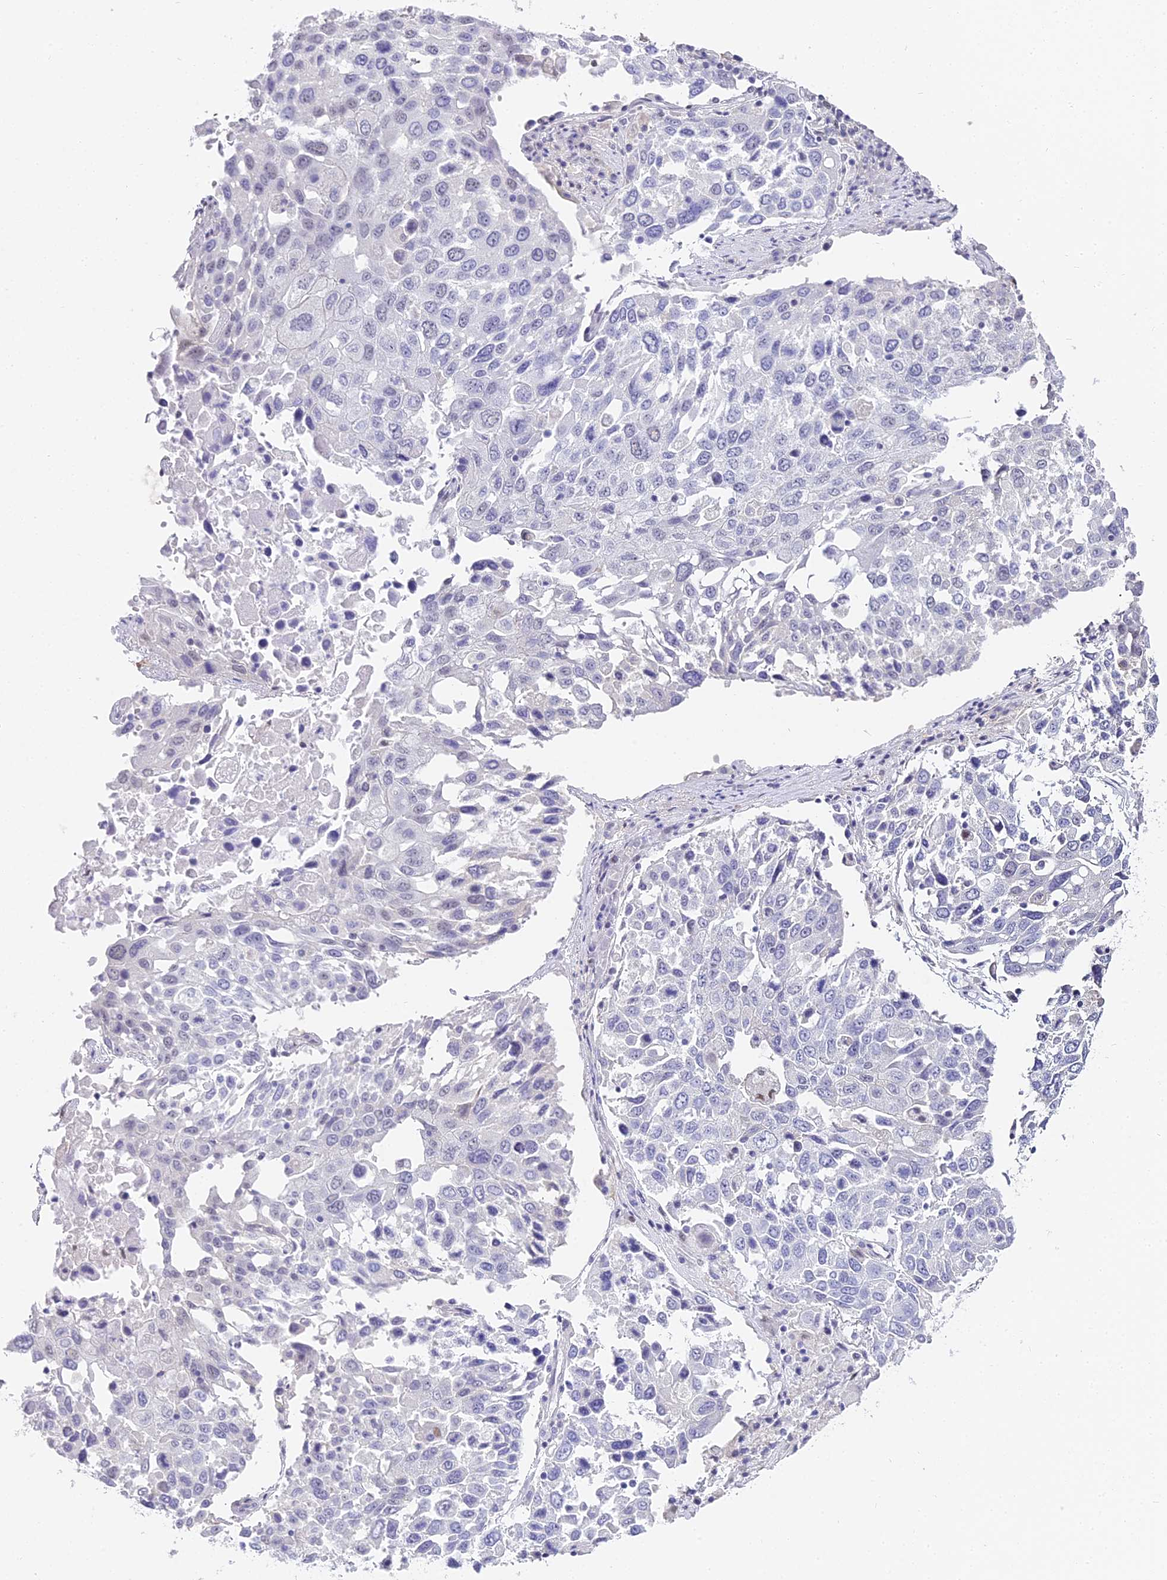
{"staining": {"intensity": "negative", "quantity": "none", "location": "none"}, "tissue": "lung cancer", "cell_type": "Tumor cells", "image_type": "cancer", "snomed": [{"axis": "morphology", "description": "Squamous cell carcinoma, NOS"}, {"axis": "topography", "description": "Lung"}], "caption": "A micrograph of human lung cancer (squamous cell carcinoma) is negative for staining in tumor cells.", "gene": "ABHD14A-ACY1", "patient": {"sex": "male", "age": 65}}